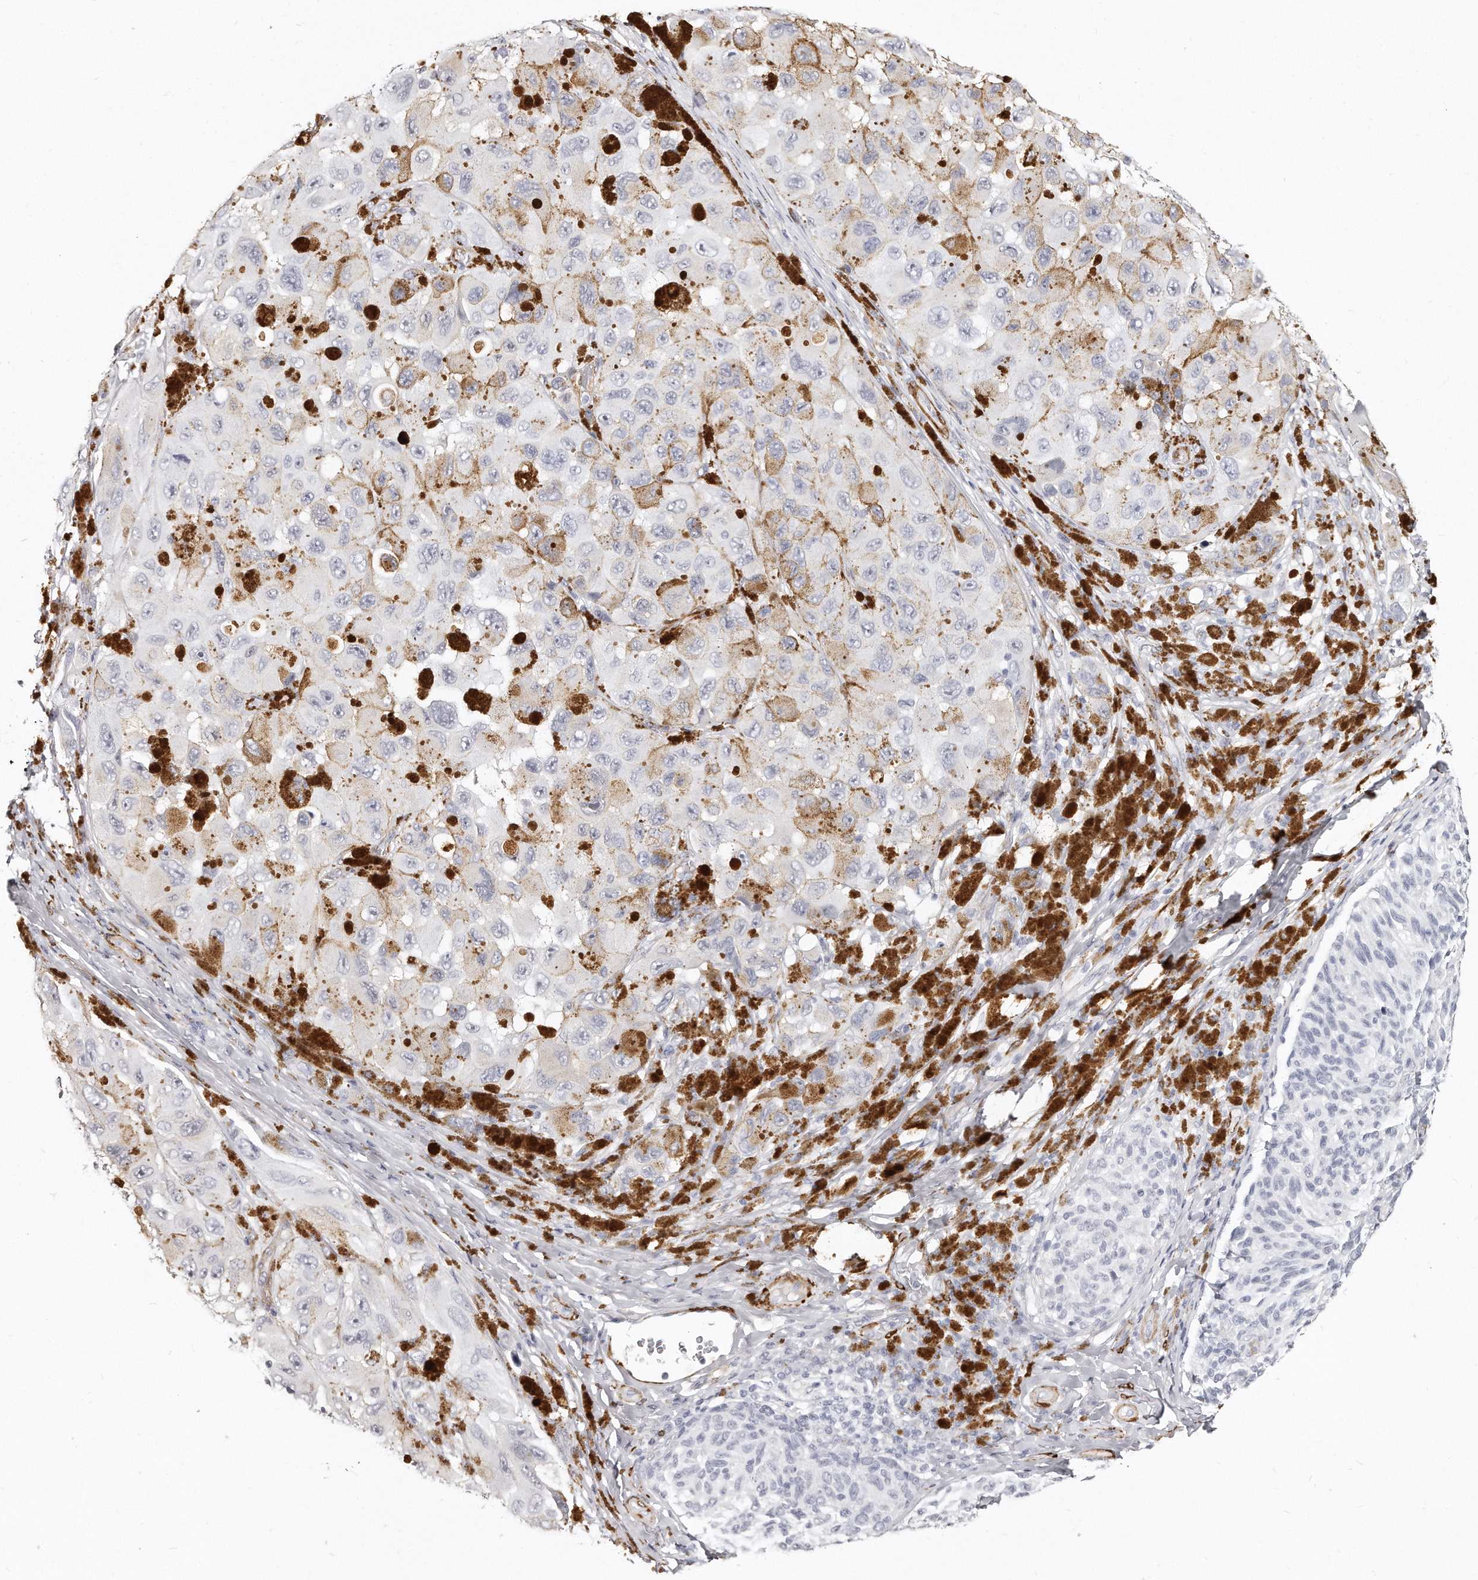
{"staining": {"intensity": "negative", "quantity": "none", "location": "none"}, "tissue": "melanoma", "cell_type": "Tumor cells", "image_type": "cancer", "snomed": [{"axis": "morphology", "description": "Malignant melanoma, NOS"}, {"axis": "topography", "description": "Skin"}], "caption": "Malignant melanoma stained for a protein using immunohistochemistry shows no staining tumor cells.", "gene": "LMOD1", "patient": {"sex": "female", "age": 73}}